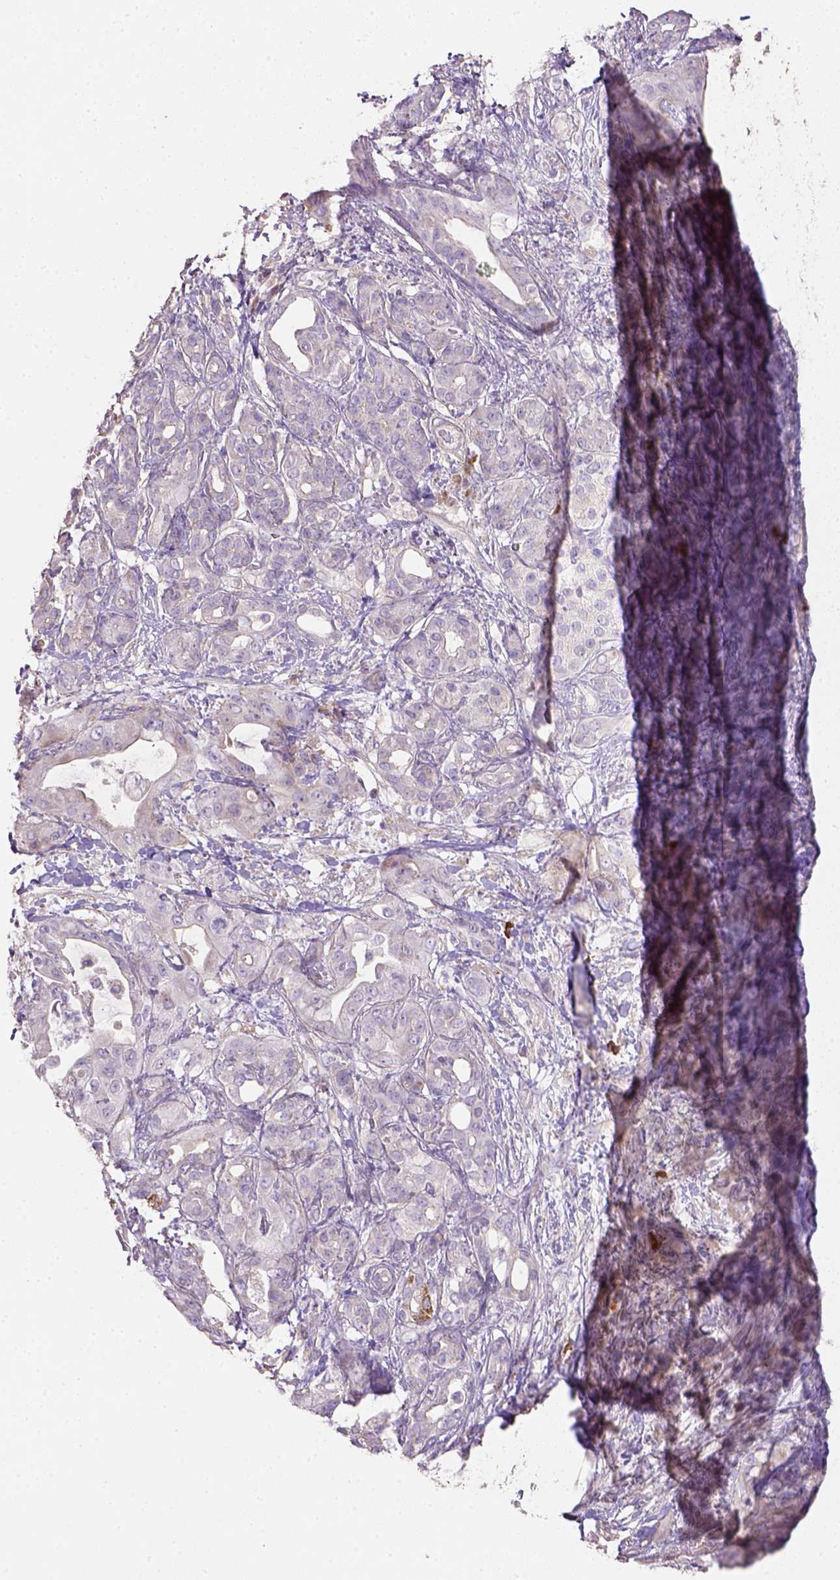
{"staining": {"intensity": "negative", "quantity": "none", "location": "none"}, "tissue": "pancreatic cancer", "cell_type": "Tumor cells", "image_type": "cancer", "snomed": [{"axis": "morphology", "description": "Adenocarcinoma, NOS"}, {"axis": "topography", "description": "Pancreas"}], "caption": "This is an IHC photomicrograph of human pancreatic cancer. There is no positivity in tumor cells.", "gene": "HTRA1", "patient": {"sex": "male", "age": 71}}